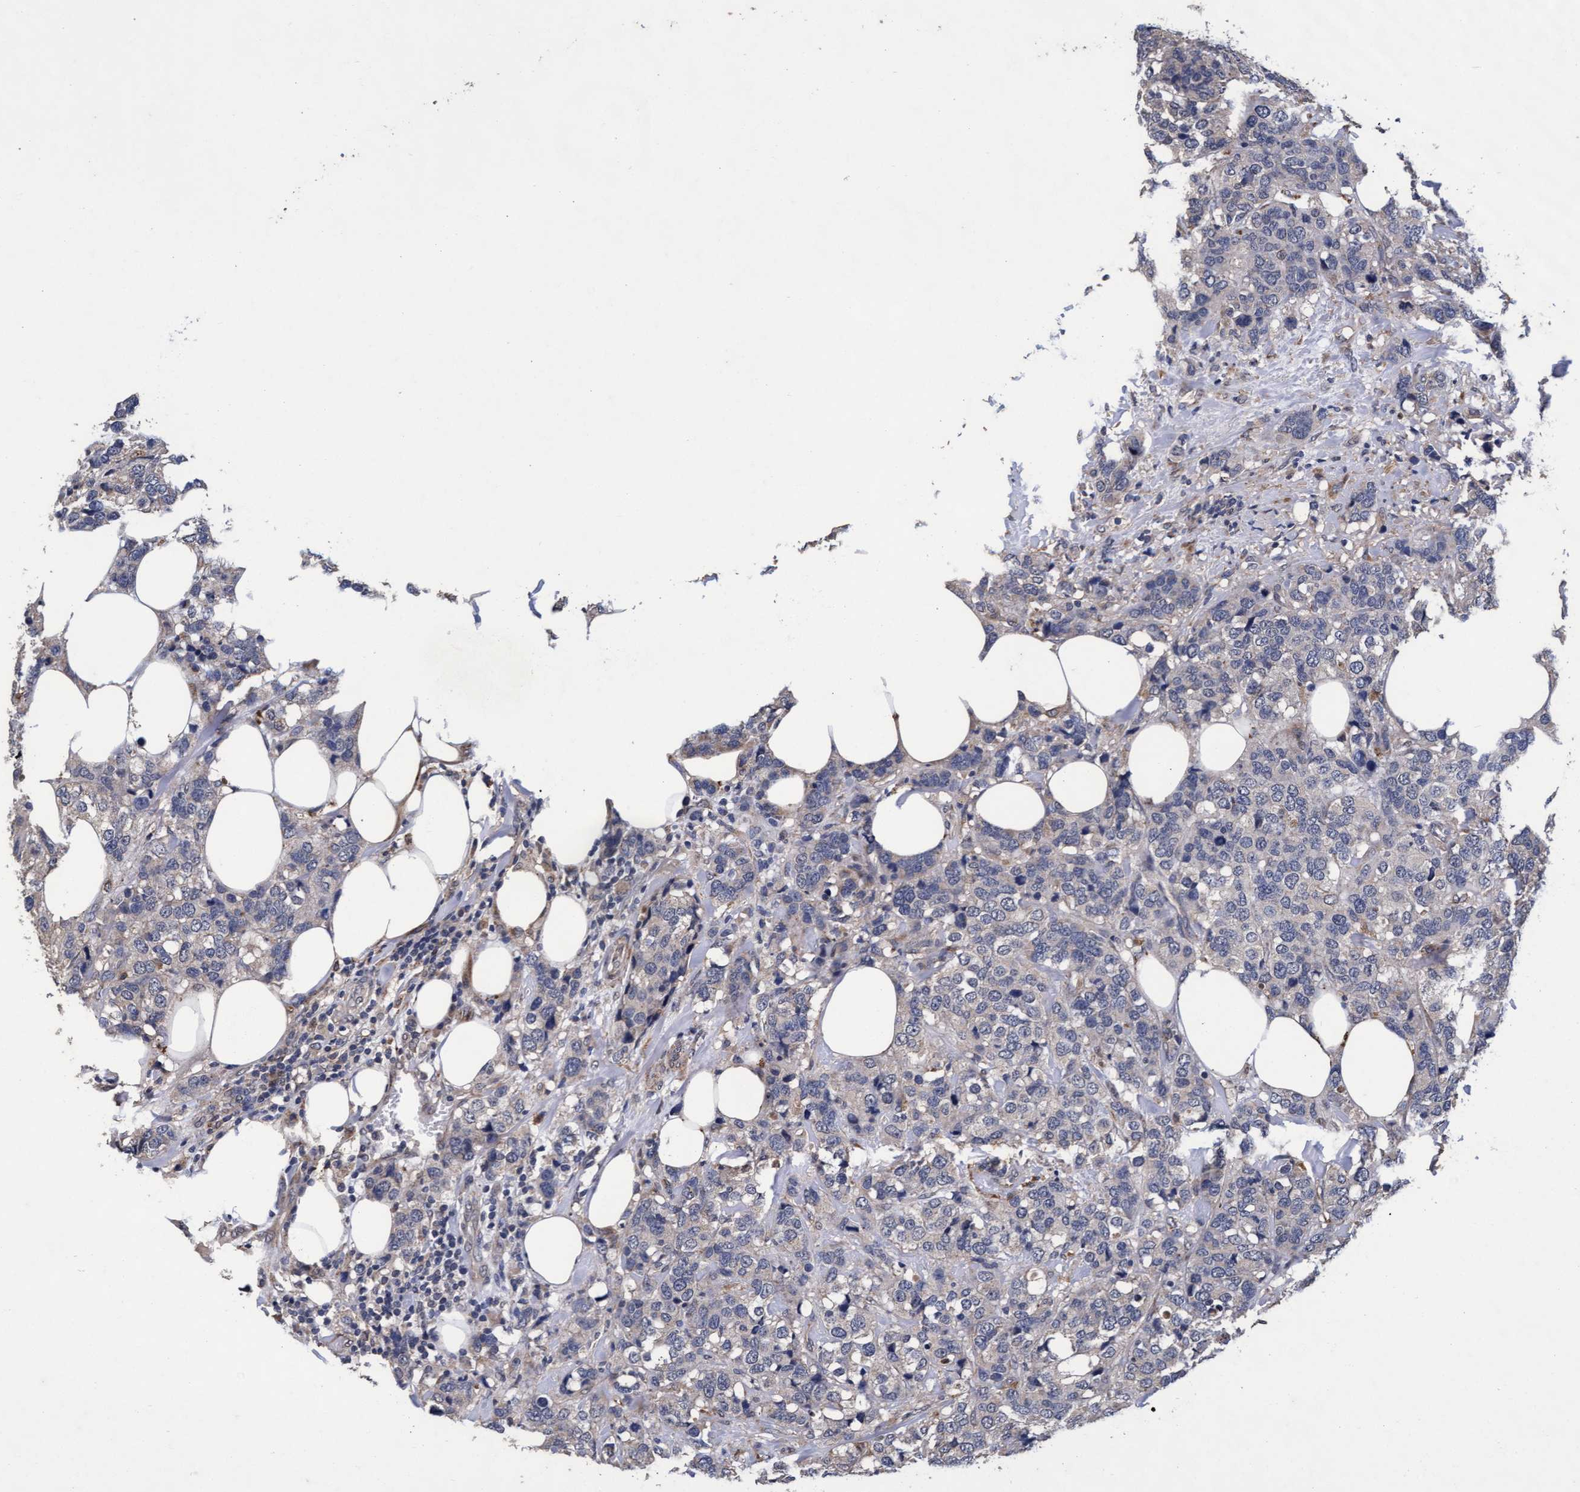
{"staining": {"intensity": "negative", "quantity": "none", "location": "none"}, "tissue": "breast cancer", "cell_type": "Tumor cells", "image_type": "cancer", "snomed": [{"axis": "morphology", "description": "Lobular carcinoma"}, {"axis": "topography", "description": "Breast"}], "caption": "Immunohistochemical staining of human breast cancer (lobular carcinoma) shows no significant positivity in tumor cells. Brightfield microscopy of immunohistochemistry stained with DAB (brown) and hematoxylin (blue), captured at high magnification.", "gene": "CPQ", "patient": {"sex": "female", "age": 59}}